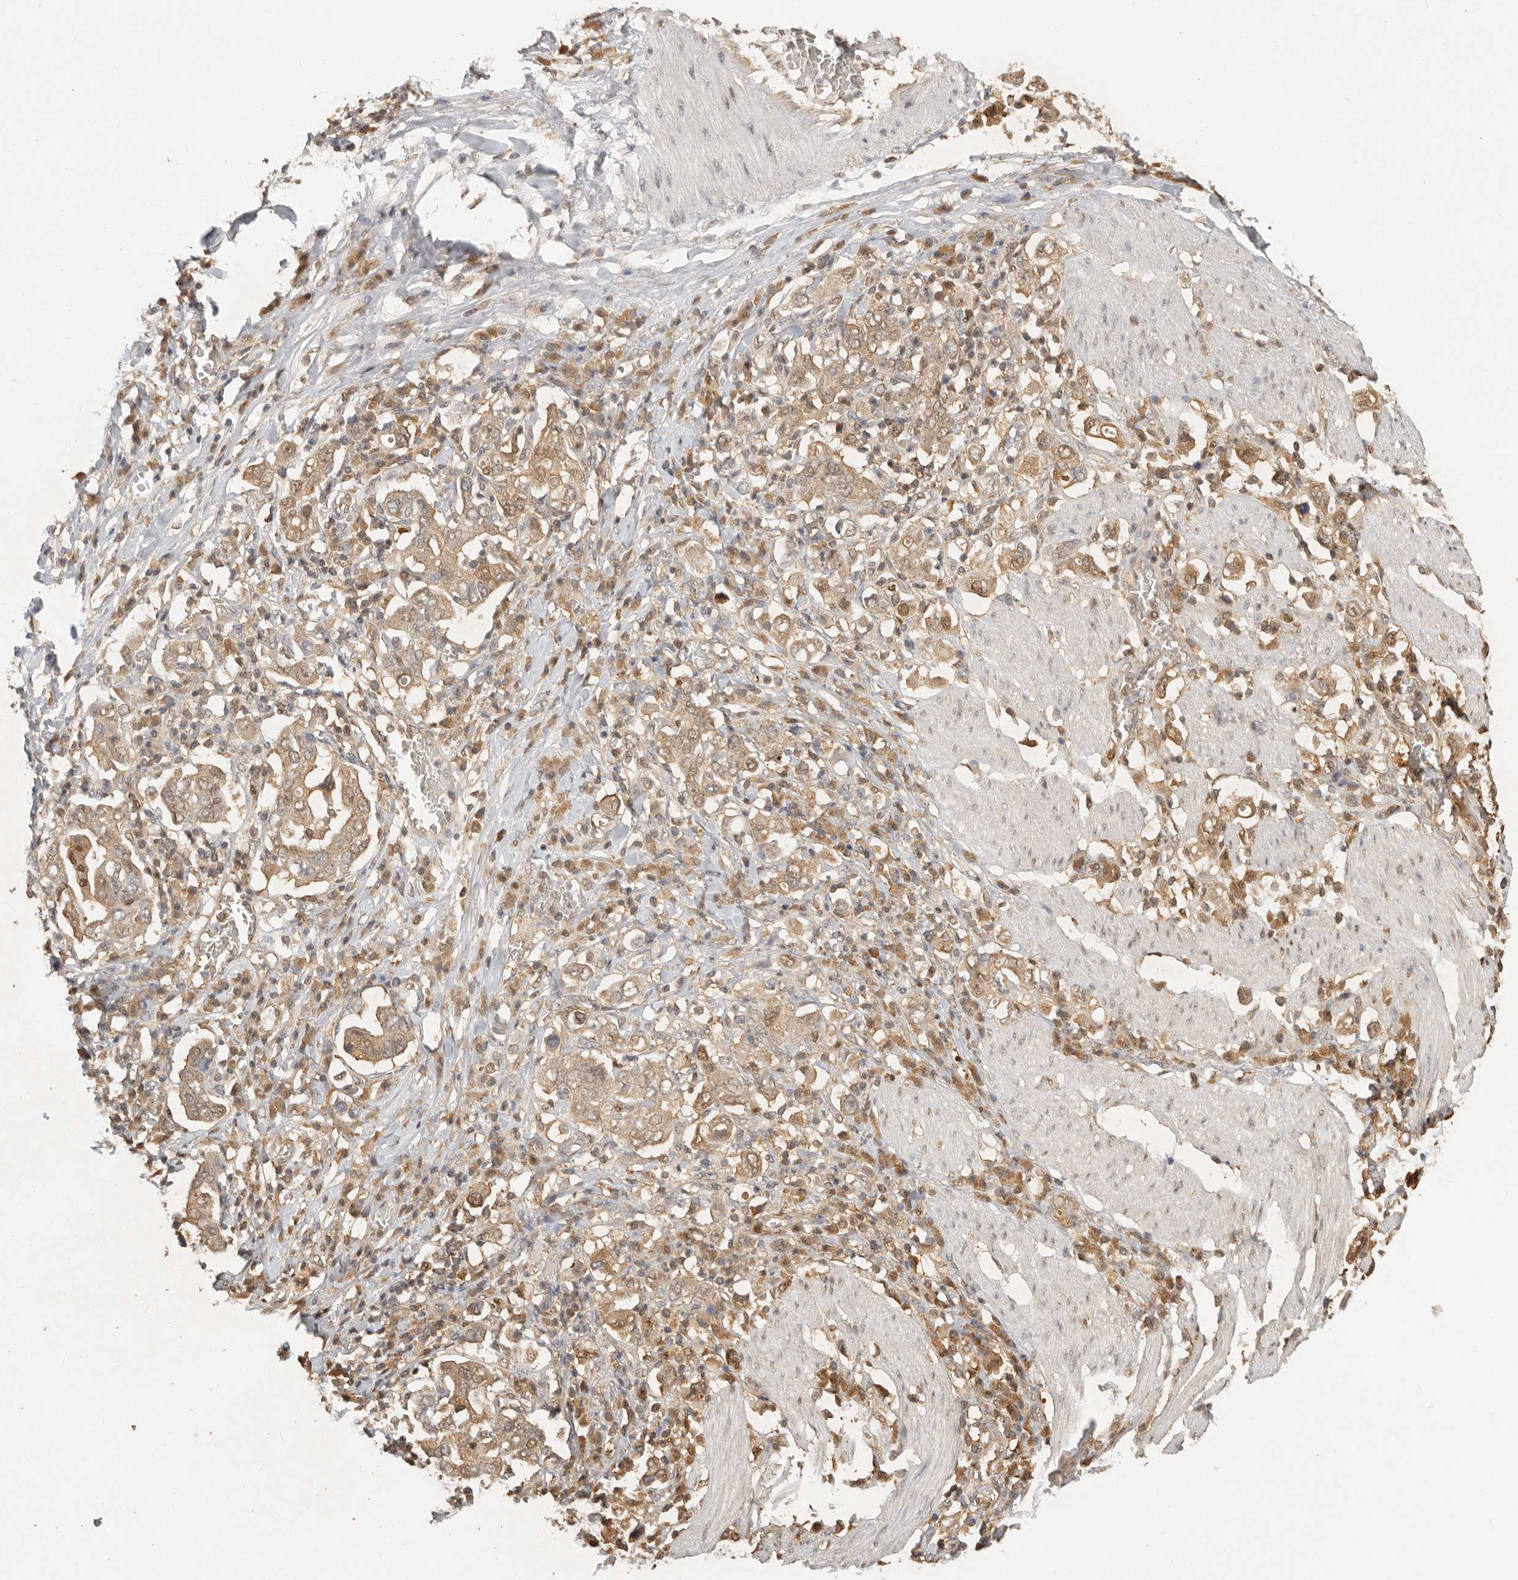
{"staining": {"intensity": "moderate", "quantity": ">75%", "location": "cytoplasmic/membranous,nuclear"}, "tissue": "stomach cancer", "cell_type": "Tumor cells", "image_type": "cancer", "snomed": [{"axis": "morphology", "description": "Adenocarcinoma, NOS"}, {"axis": "topography", "description": "Stomach, upper"}], "caption": "Human stomach cancer (adenocarcinoma) stained for a protein (brown) exhibits moderate cytoplasmic/membranous and nuclear positive positivity in about >75% of tumor cells.", "gene": "PSMA5", "patient": {"sex": "male", "age": 62}}